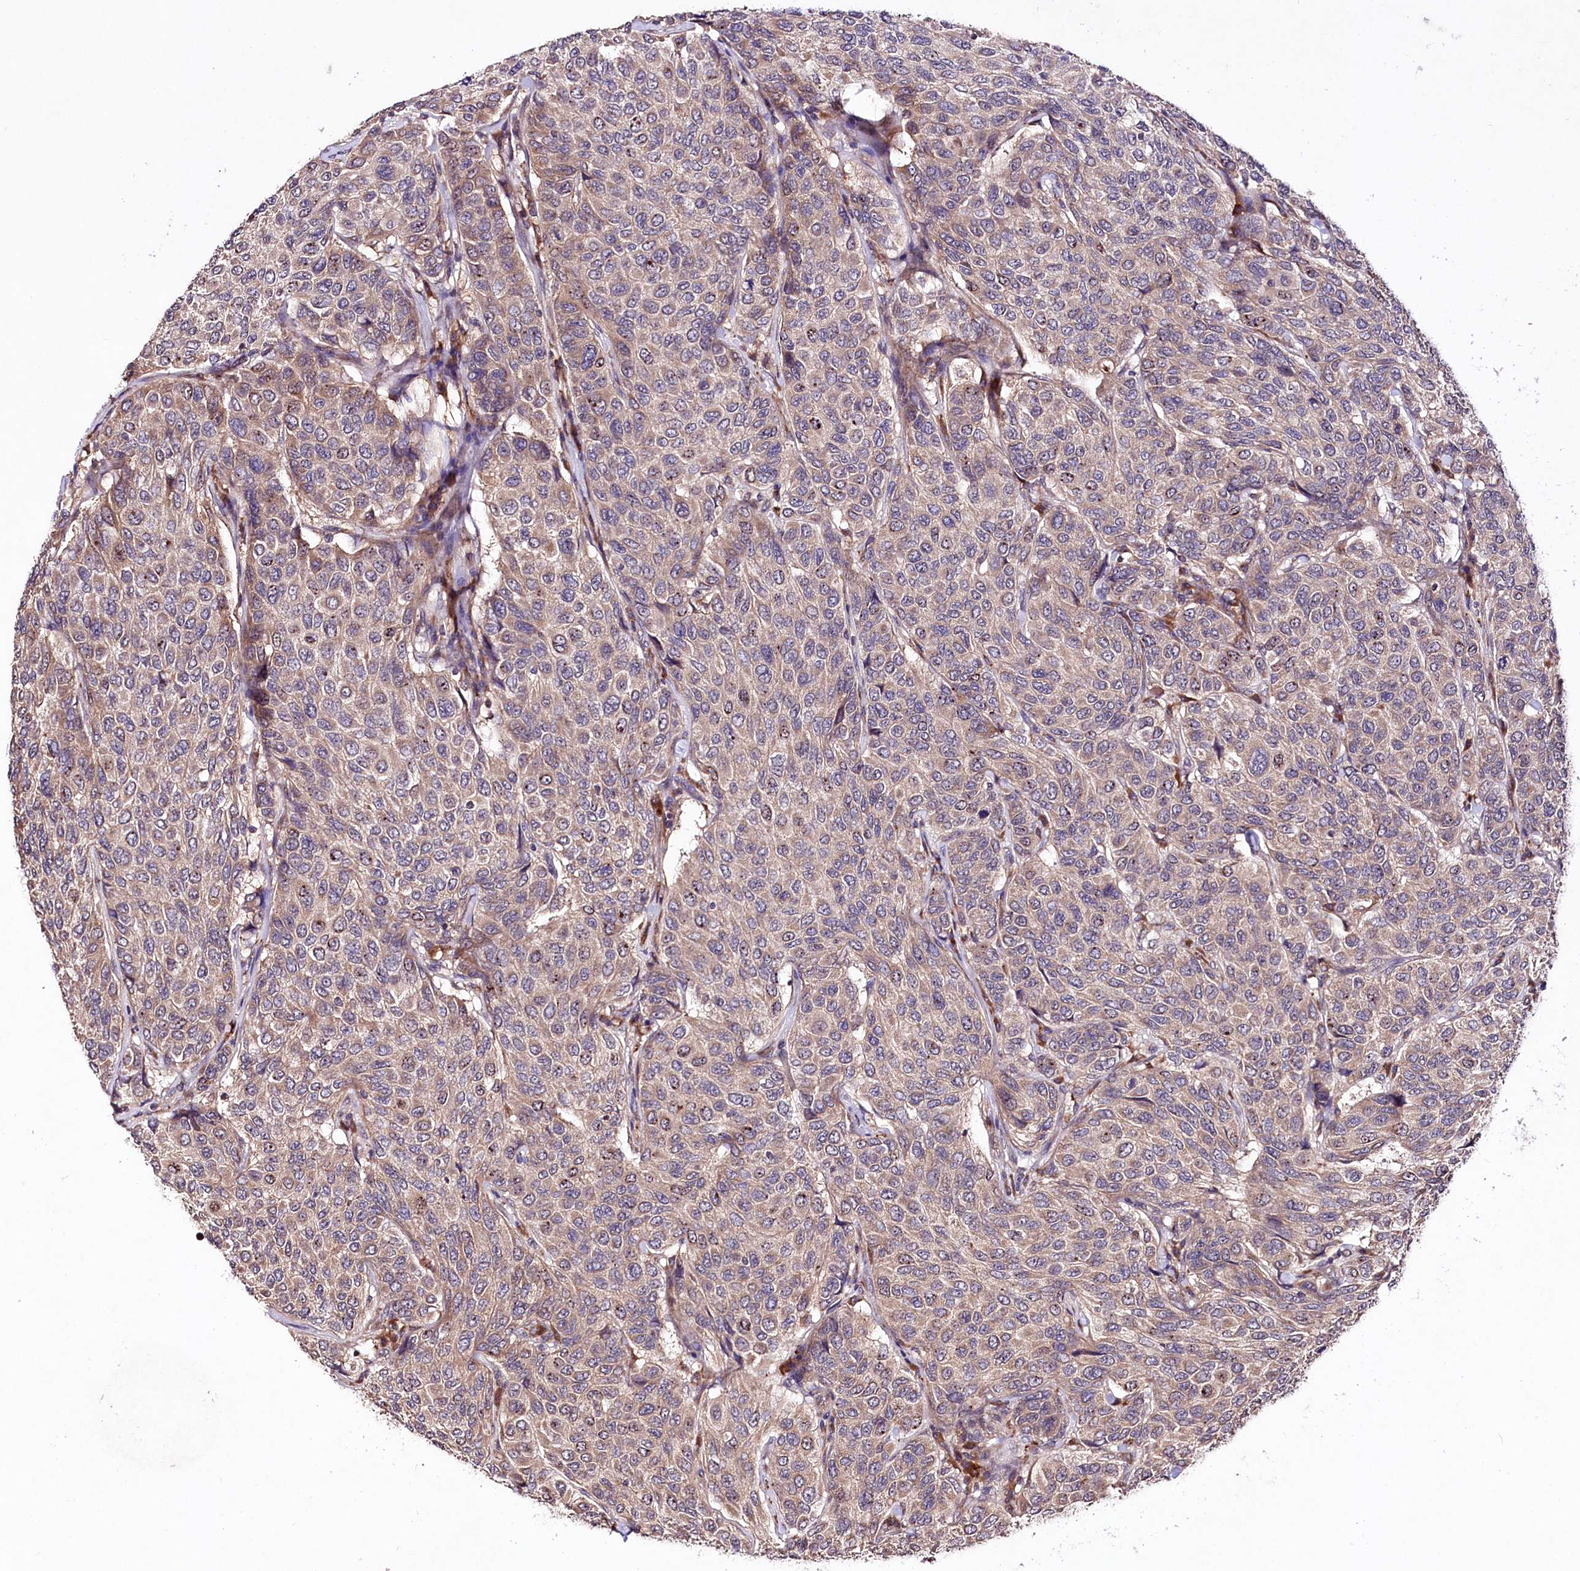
{"staining": {"intensity": "weak", "quantity": ">75%", "location": "cytoplasmic/membranous"}, "tissue": "breast cancer", "cell_type": "Tumor cells", "image_type": "cancer", "snomed": [{"axis": "morphology", "description": "Duct carcinoma"}, {"axis": "topography", "description": "Breast"}], "caption": "This is a photomicrograph of IHC staining of intraductal carcinoma (breast), which shows weak positivity in the cytoplasmic/membranous of tumor cells.", "gene": "TNPO3", "patient": {"sex": "female", "age": 55}}